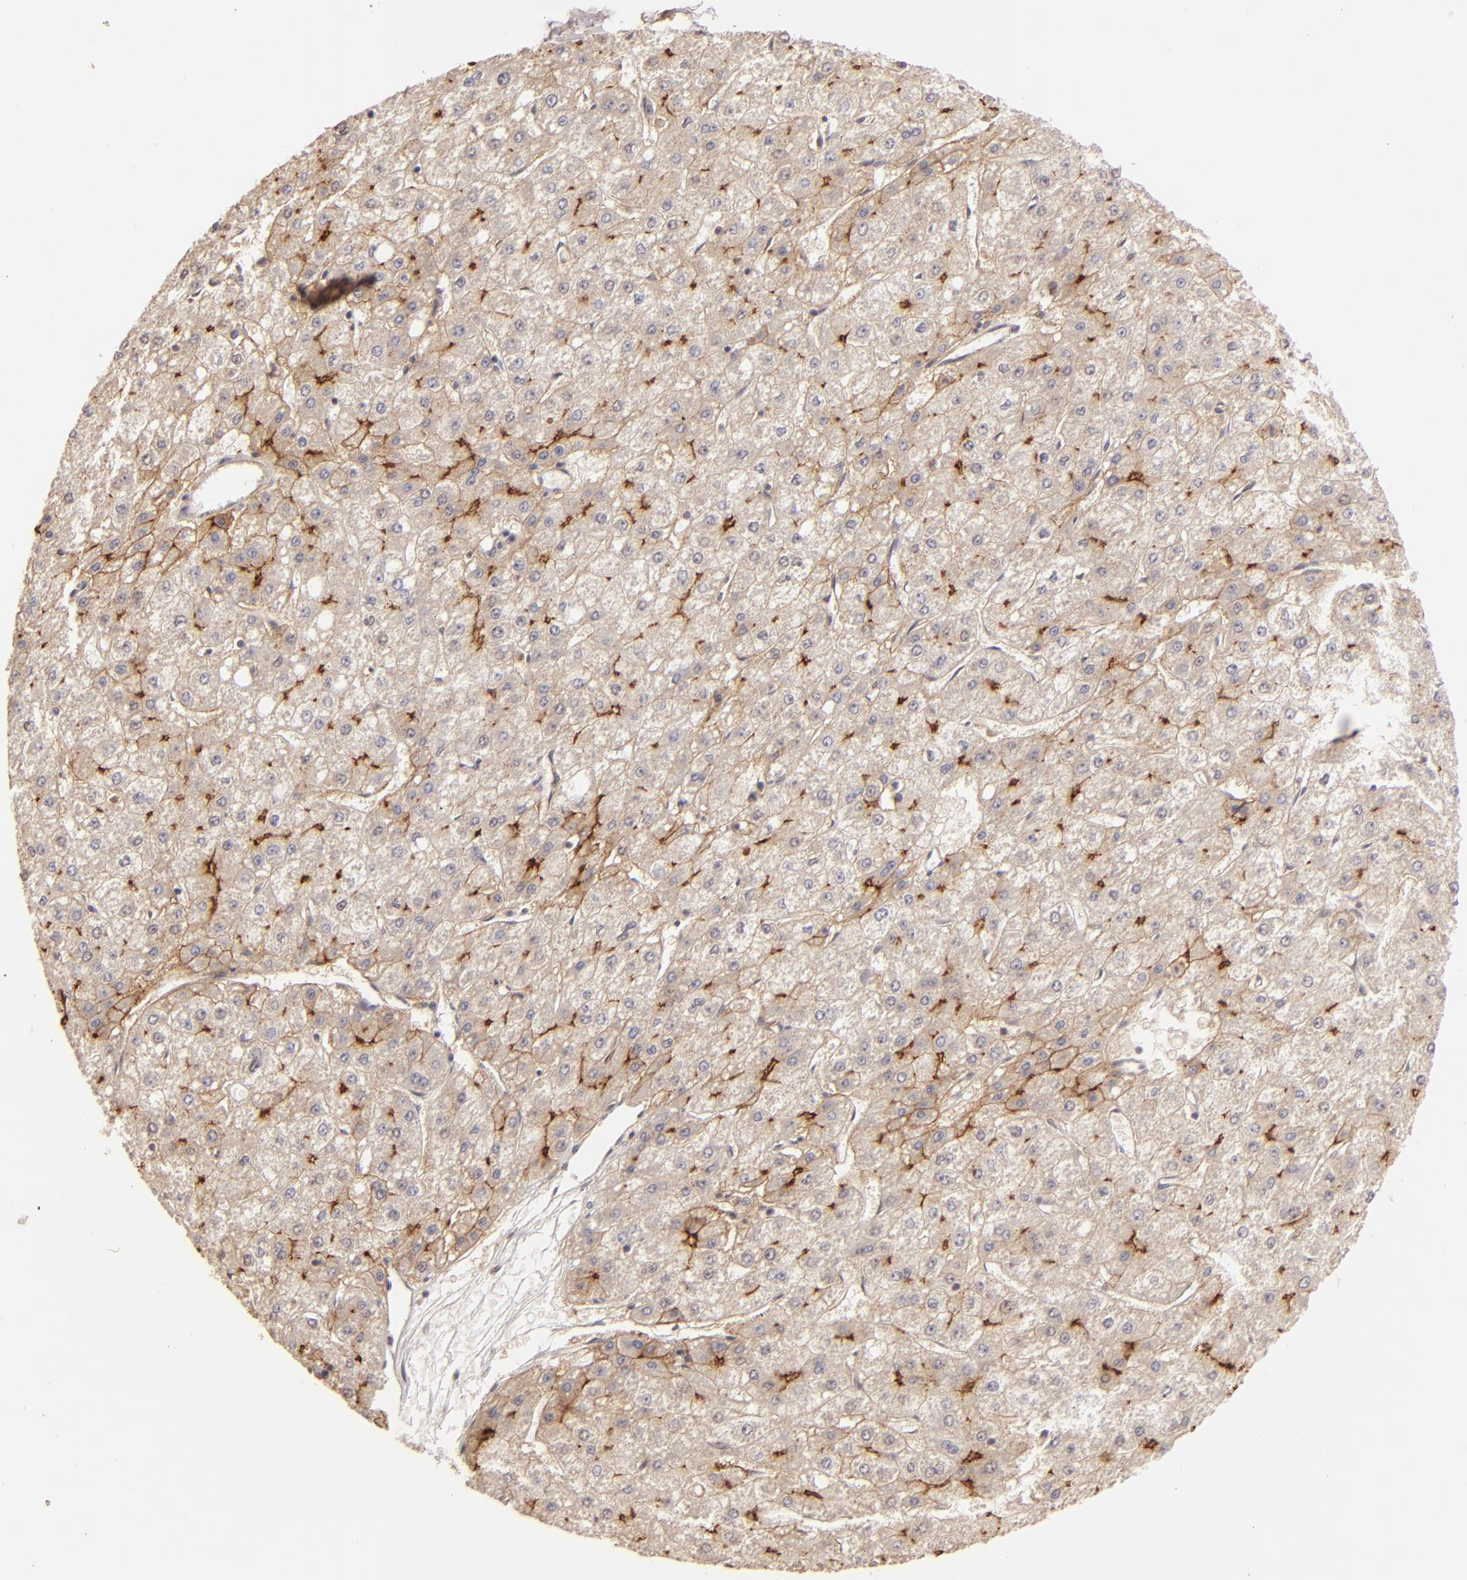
{"staining": {"intensity": "weak", "quantity": ">75%", "location": "cytoplasmic/membranous"}, "tissue": "liver cancer", "cell_type": "Tumor cells", "image_type": "cancer", "snomed": [{"axis": "morphology", "description": "Carcinoma, Hepatocellular, NOS"}, {"axis": "topography", "description": "Liver"}], "caption": "This is an image of immunohistochemistry staining of liver cancer (hepatocellular carcinoma), which shows weak expression in the cytoplasmic/membranous of tumor cells.", "gene": "CLDN1", "patient": {"sex": "female", "age": 52}}